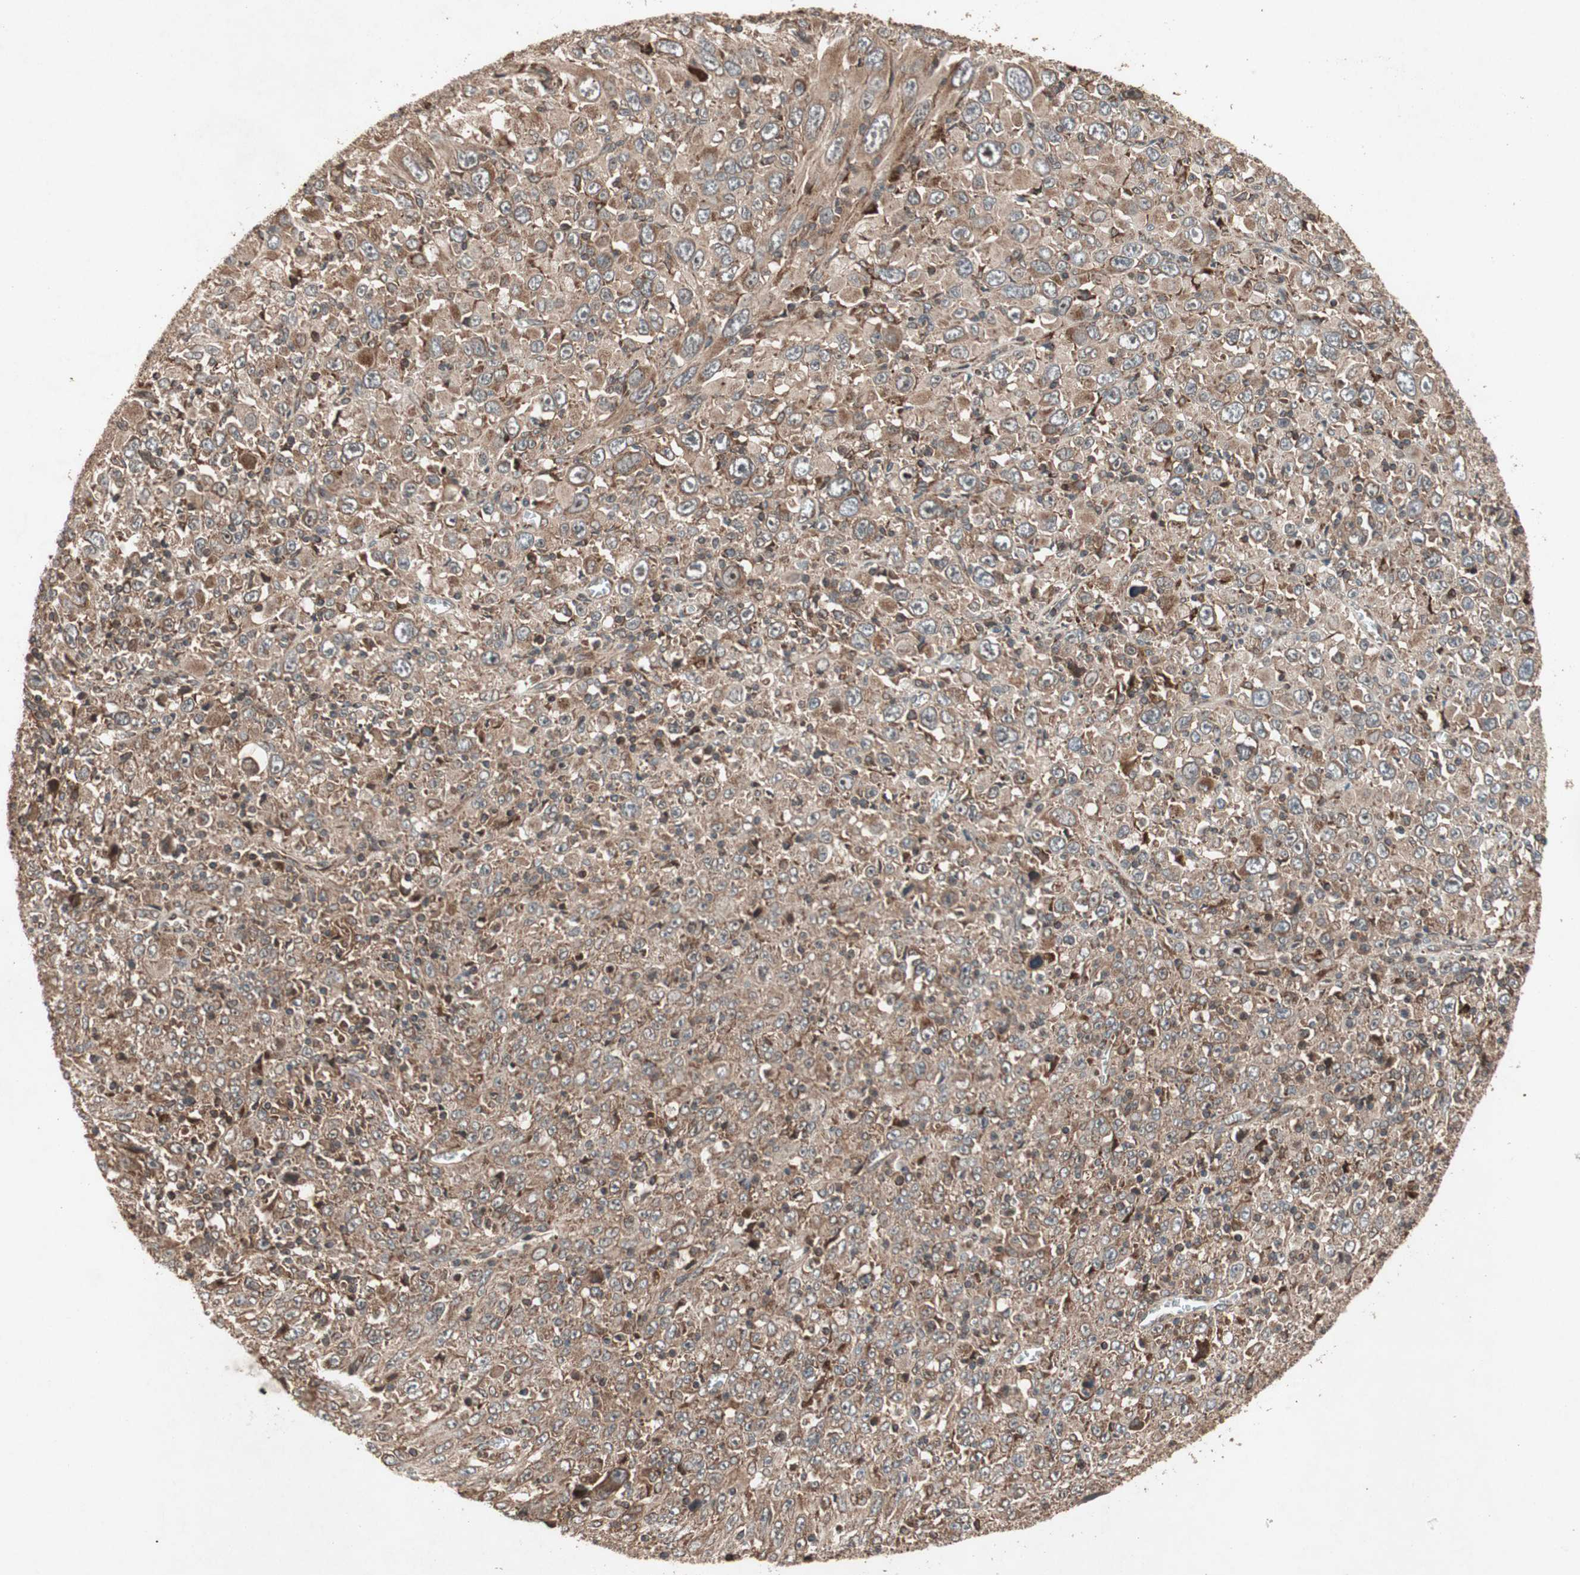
{"staining": {"intensity": "moderate", "quantity": ">75%", "location": "cytoplasmic/membranous"}, "tissue": "melanoma", "cell_type": "Tumor cells", "image_type": "cancer", "snomed": [{"axis": "morphology", "description": "Malignant melanoma, Metastatic site"}, {"axis": "topography", "description": "Skin"}], "caption": "Melanoma tissue exhibits moderate cytoplasmic/membranous expression in approximately >75% of tumor cells, visualized by immunohistochemistry.", "gene": "RAB1A", "patient": {"sex": "female", "age": 56}}